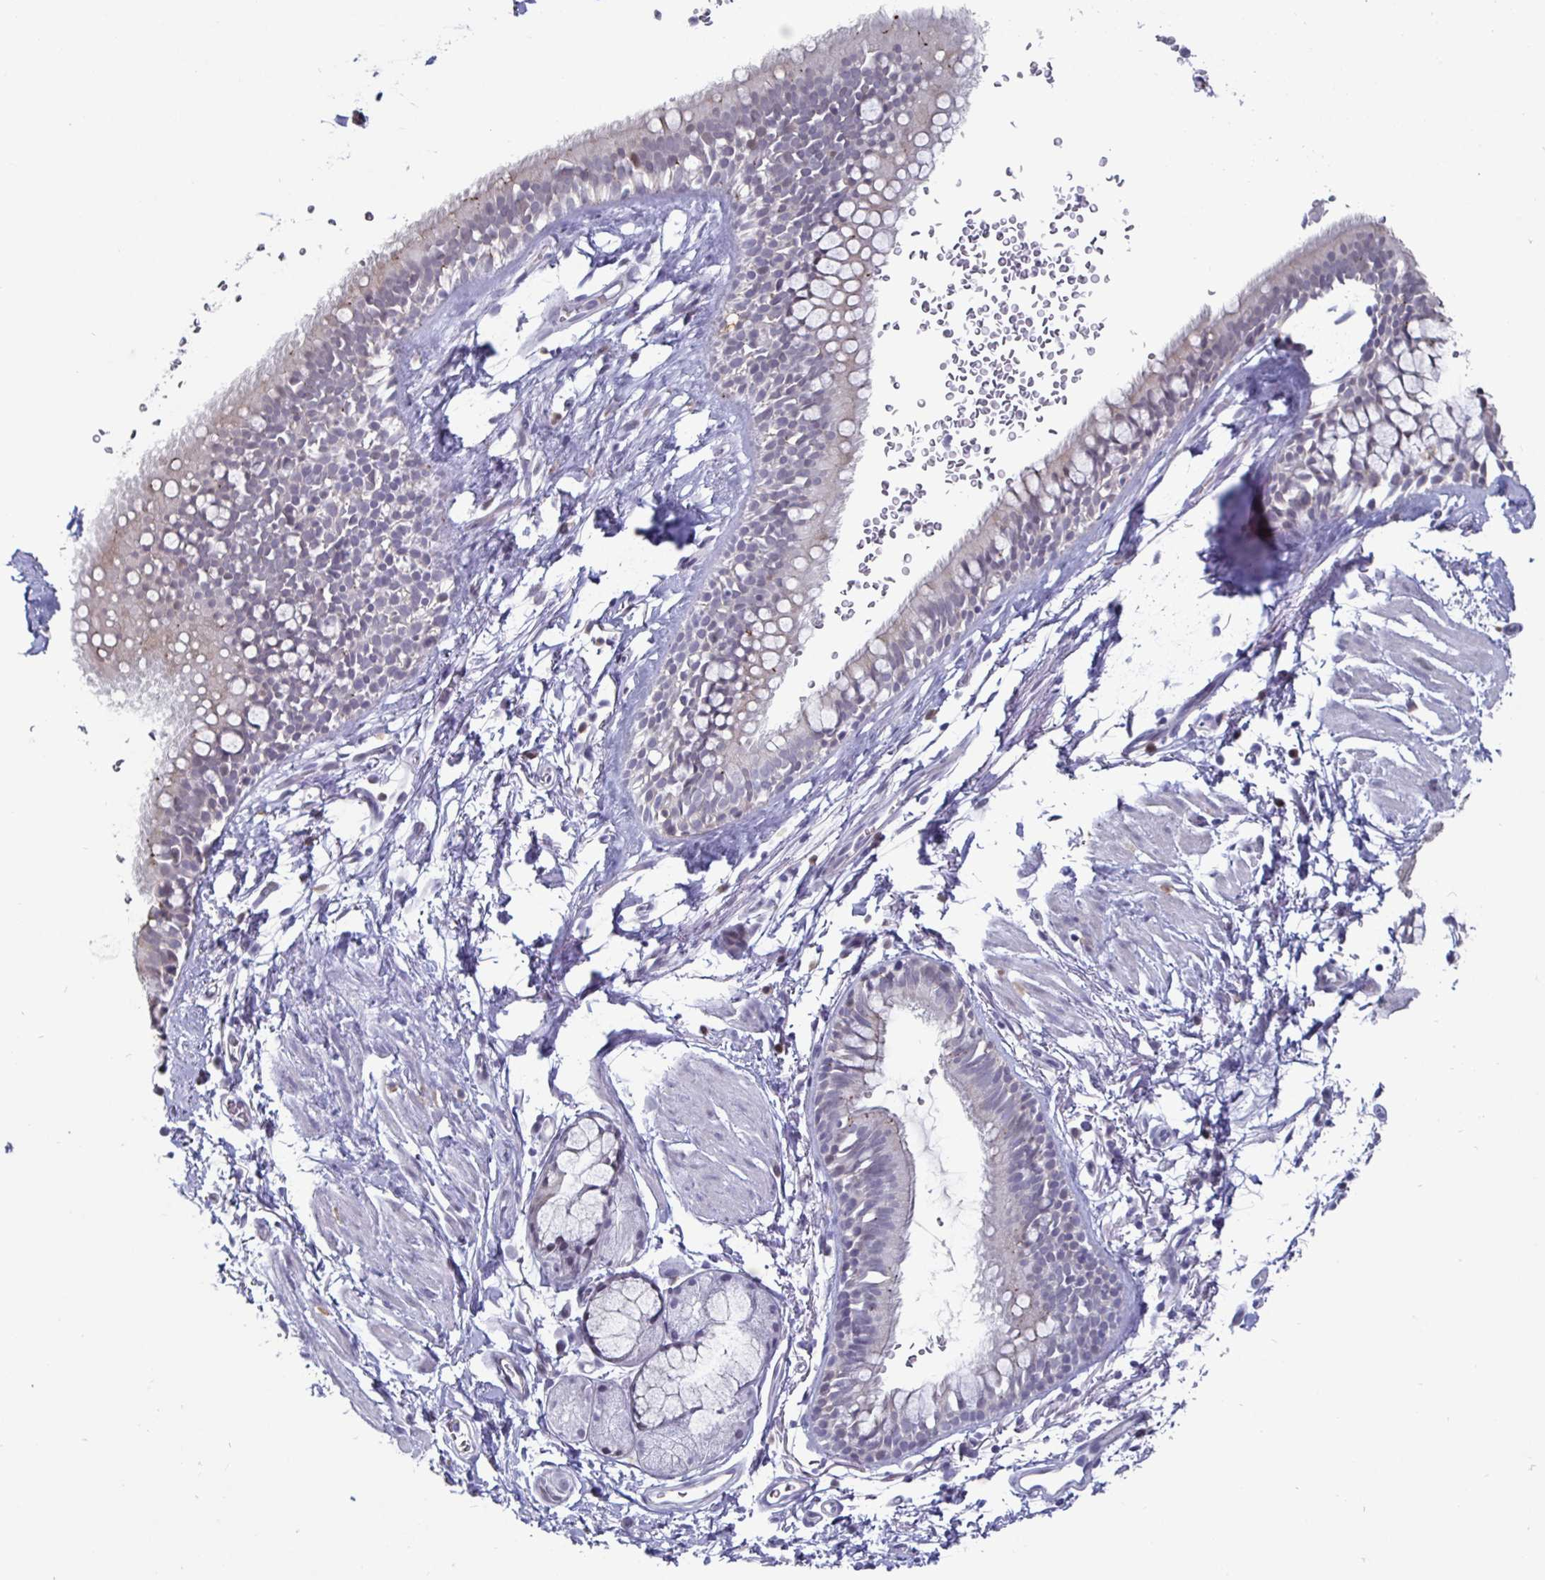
{"staining": {"intensity": "negative", "quantity": "none", "location": "none"}, "tissue": "adipose tissue", "cell_type": "Adipocytes", "image_type": "normal", "snomed": [{"axis": "morphology", "description": "Normal tissue, NOS"}, {"axis": "topography", "description": "Lymph node"}, {"axis": "topography", "description": "Cartilage tissue"}, {"axis": "topography", "description": "Bronchus"}], "caption": "The immunohistochemistry (IHC) photomicrograph has no significant staining in adipocytes of adipose tissue.", "gene": "OOSP2", "patient": {"sex": "female", "age": 70}}